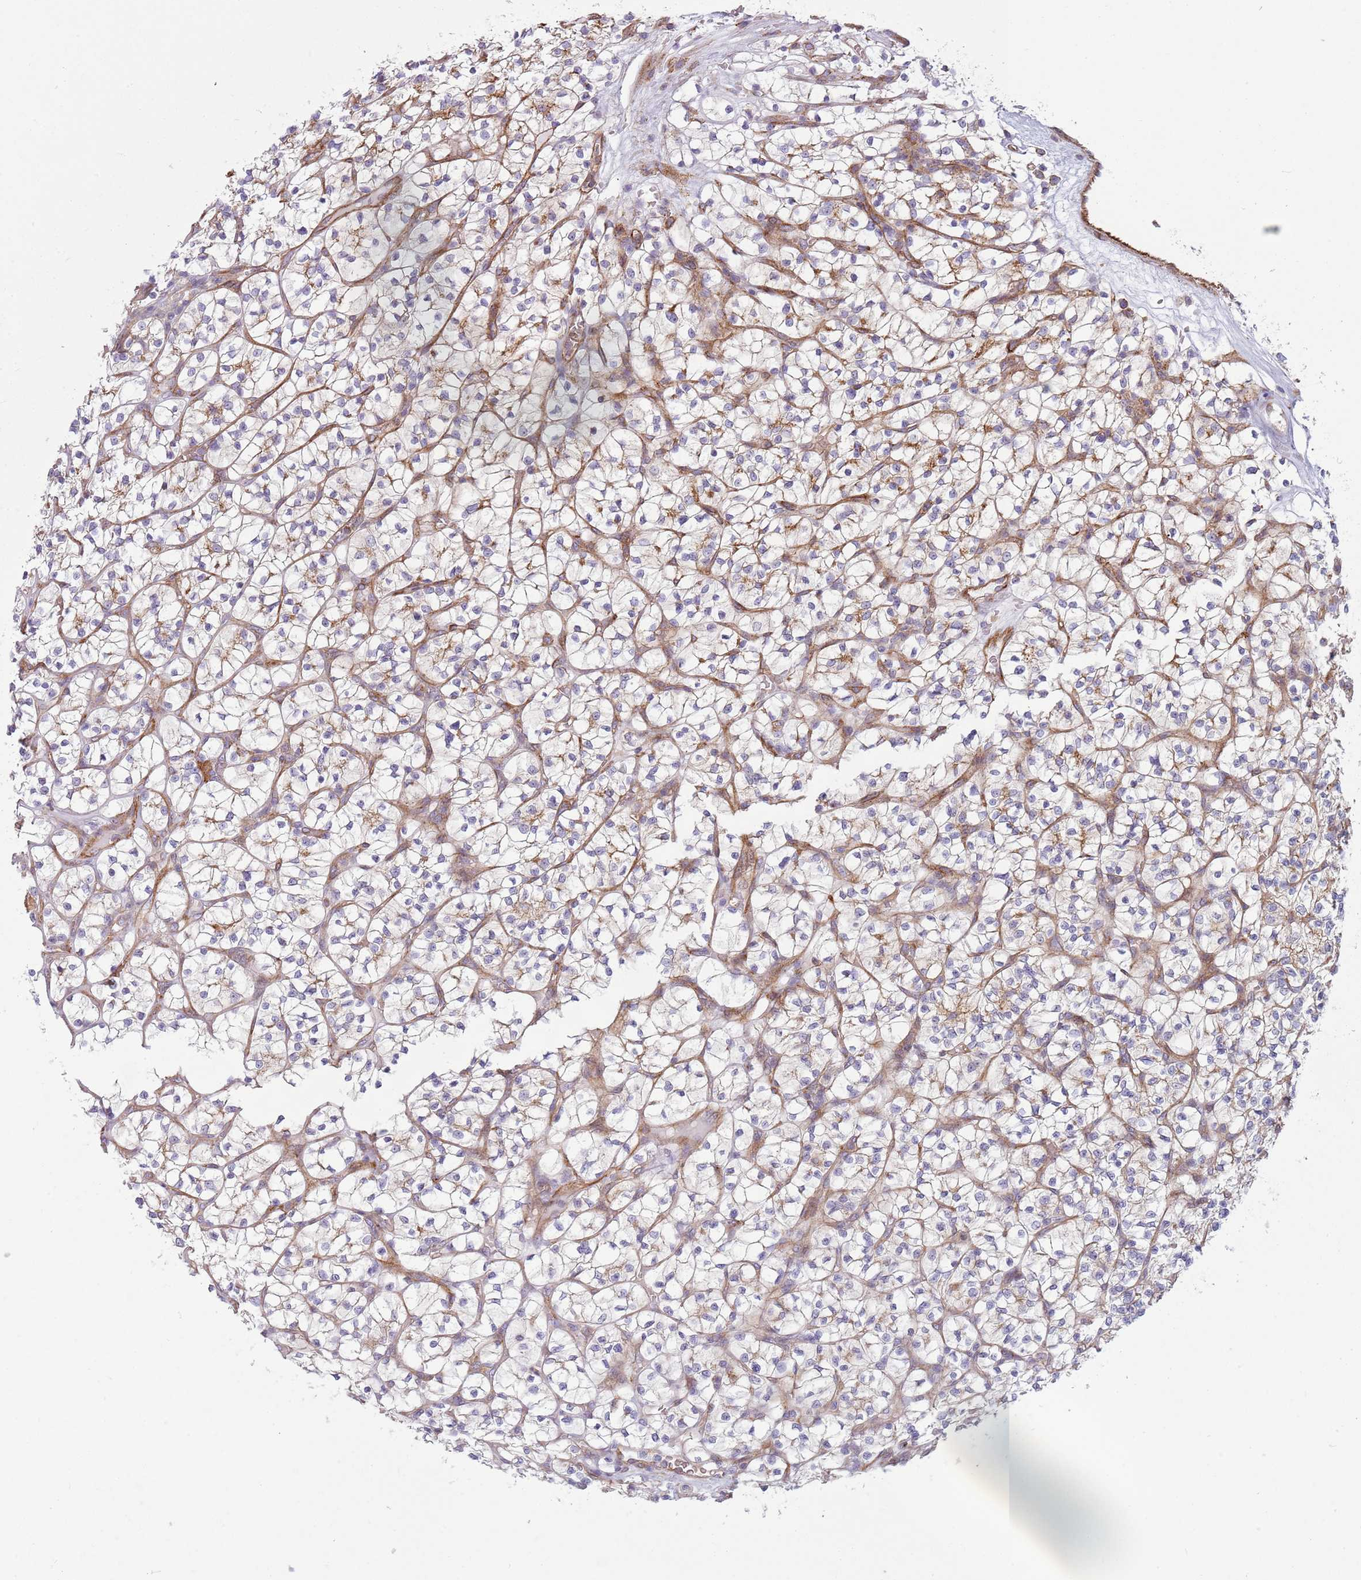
{"staining": {"intensity": "weak", "quantity": "<25%", "location": "cytoplasmic/membranous"}, "tissue": "renal cancer", "cell_type": "Tumor cells", "image_type": "cancer", "snomed": [{"axis": "morphology", "description": "Adenocarcinoma, NOS"}, {"axis": "topography", "description": "Kidney"}], "caption": "DAB (3,3'-diaminobenzidine) immunohistochemical staining of human renal cancer shows no significant expression in tumor cells.", "gene": "SNX1", "patient": {"sex": "female", "age": 64}}